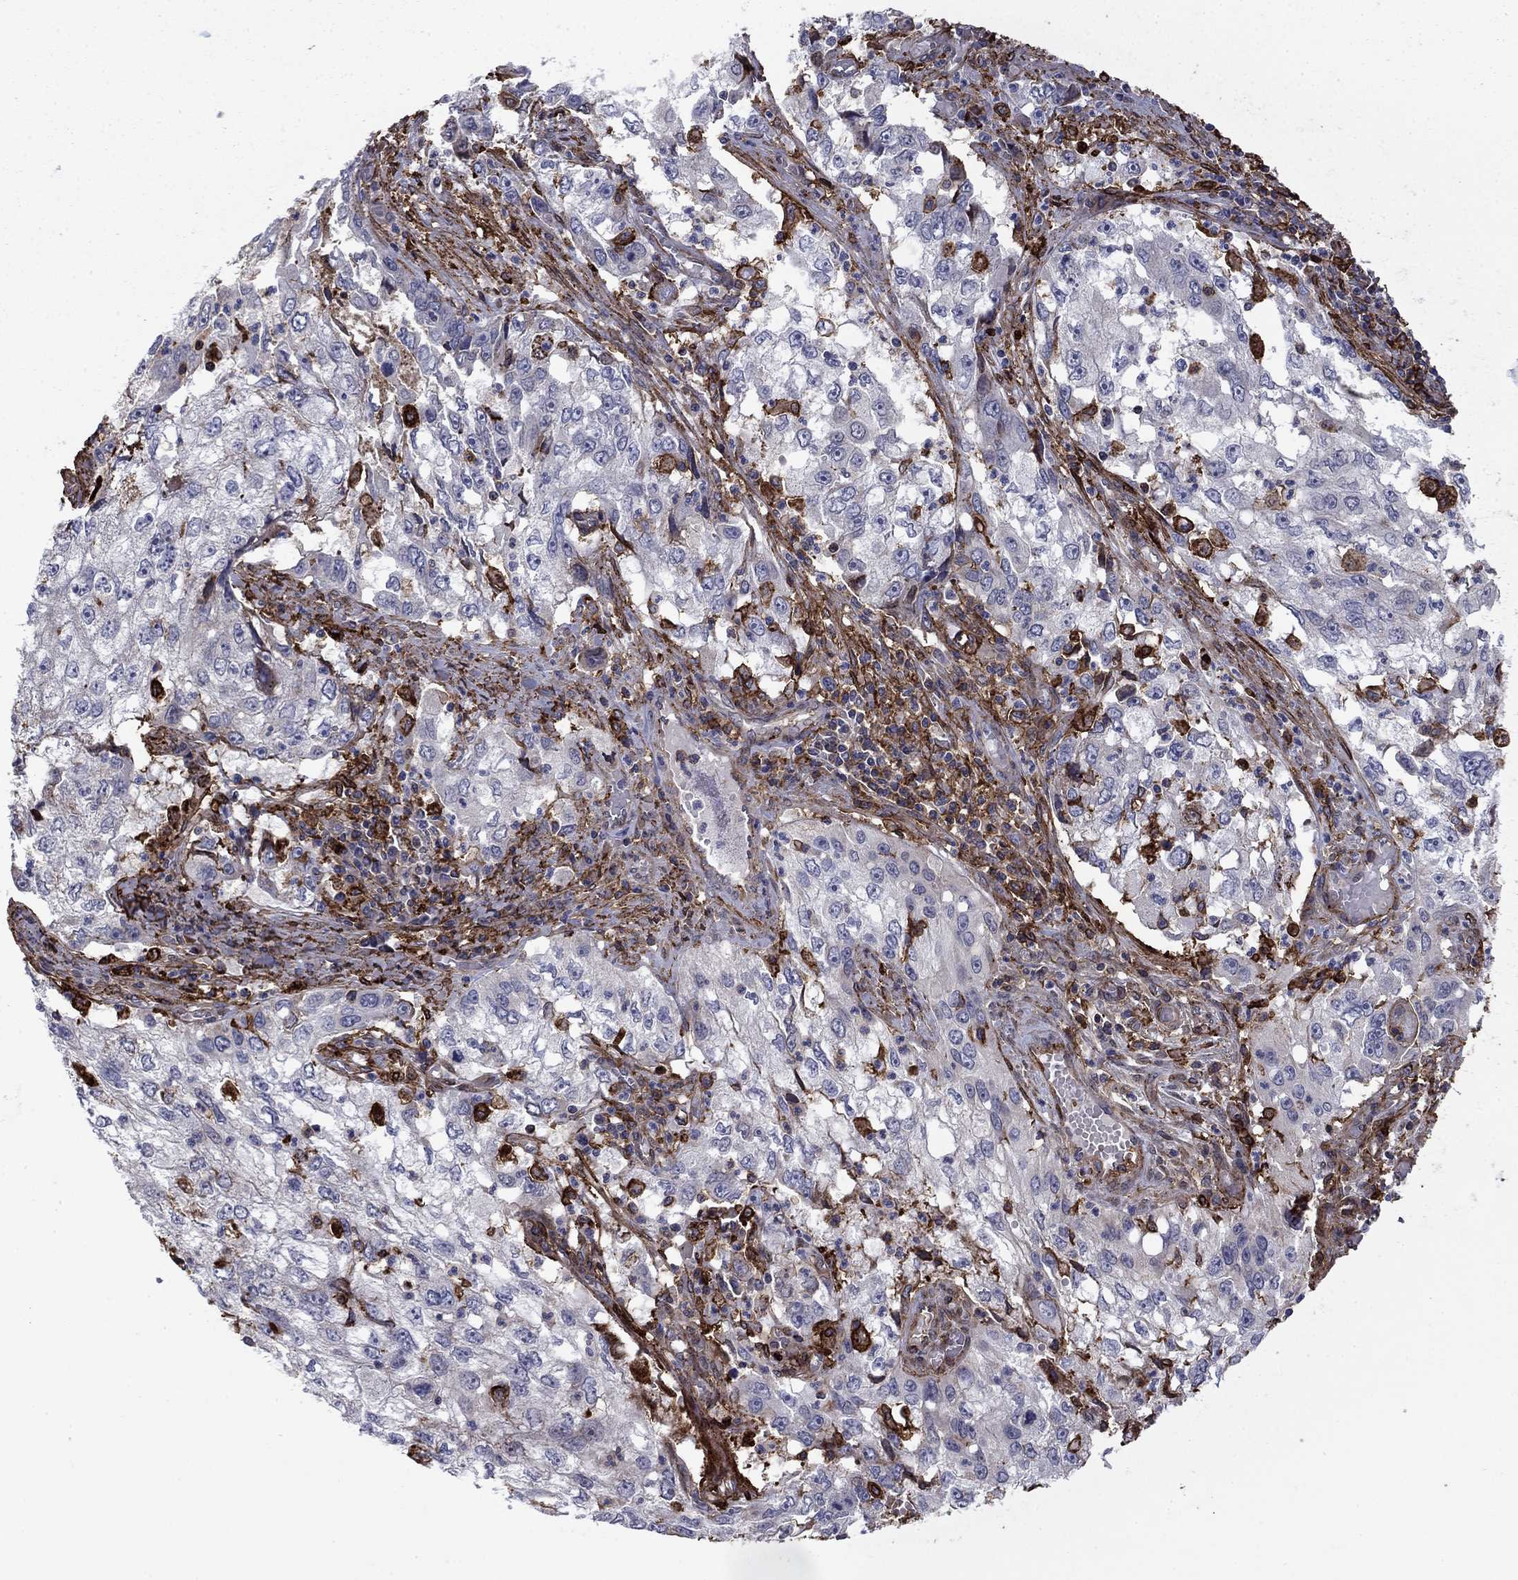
{"staining": {"intensity": "negative", "quantity": "none", "location": "none"}, "tissue": "cervical cancer", "cell_type": "Tumor cells", "image_type": "cancer", "snomed": [{"axis": "morphology", "description": "Squamous cell carcinoma, NOS"}, {"axis": "topography", "description": "Cervix"}], "caption": "There is no significant staining in tumor cells of cervical cancer.", "gene": "PLAU", "patient": {"sex": "female", "age": 36}}